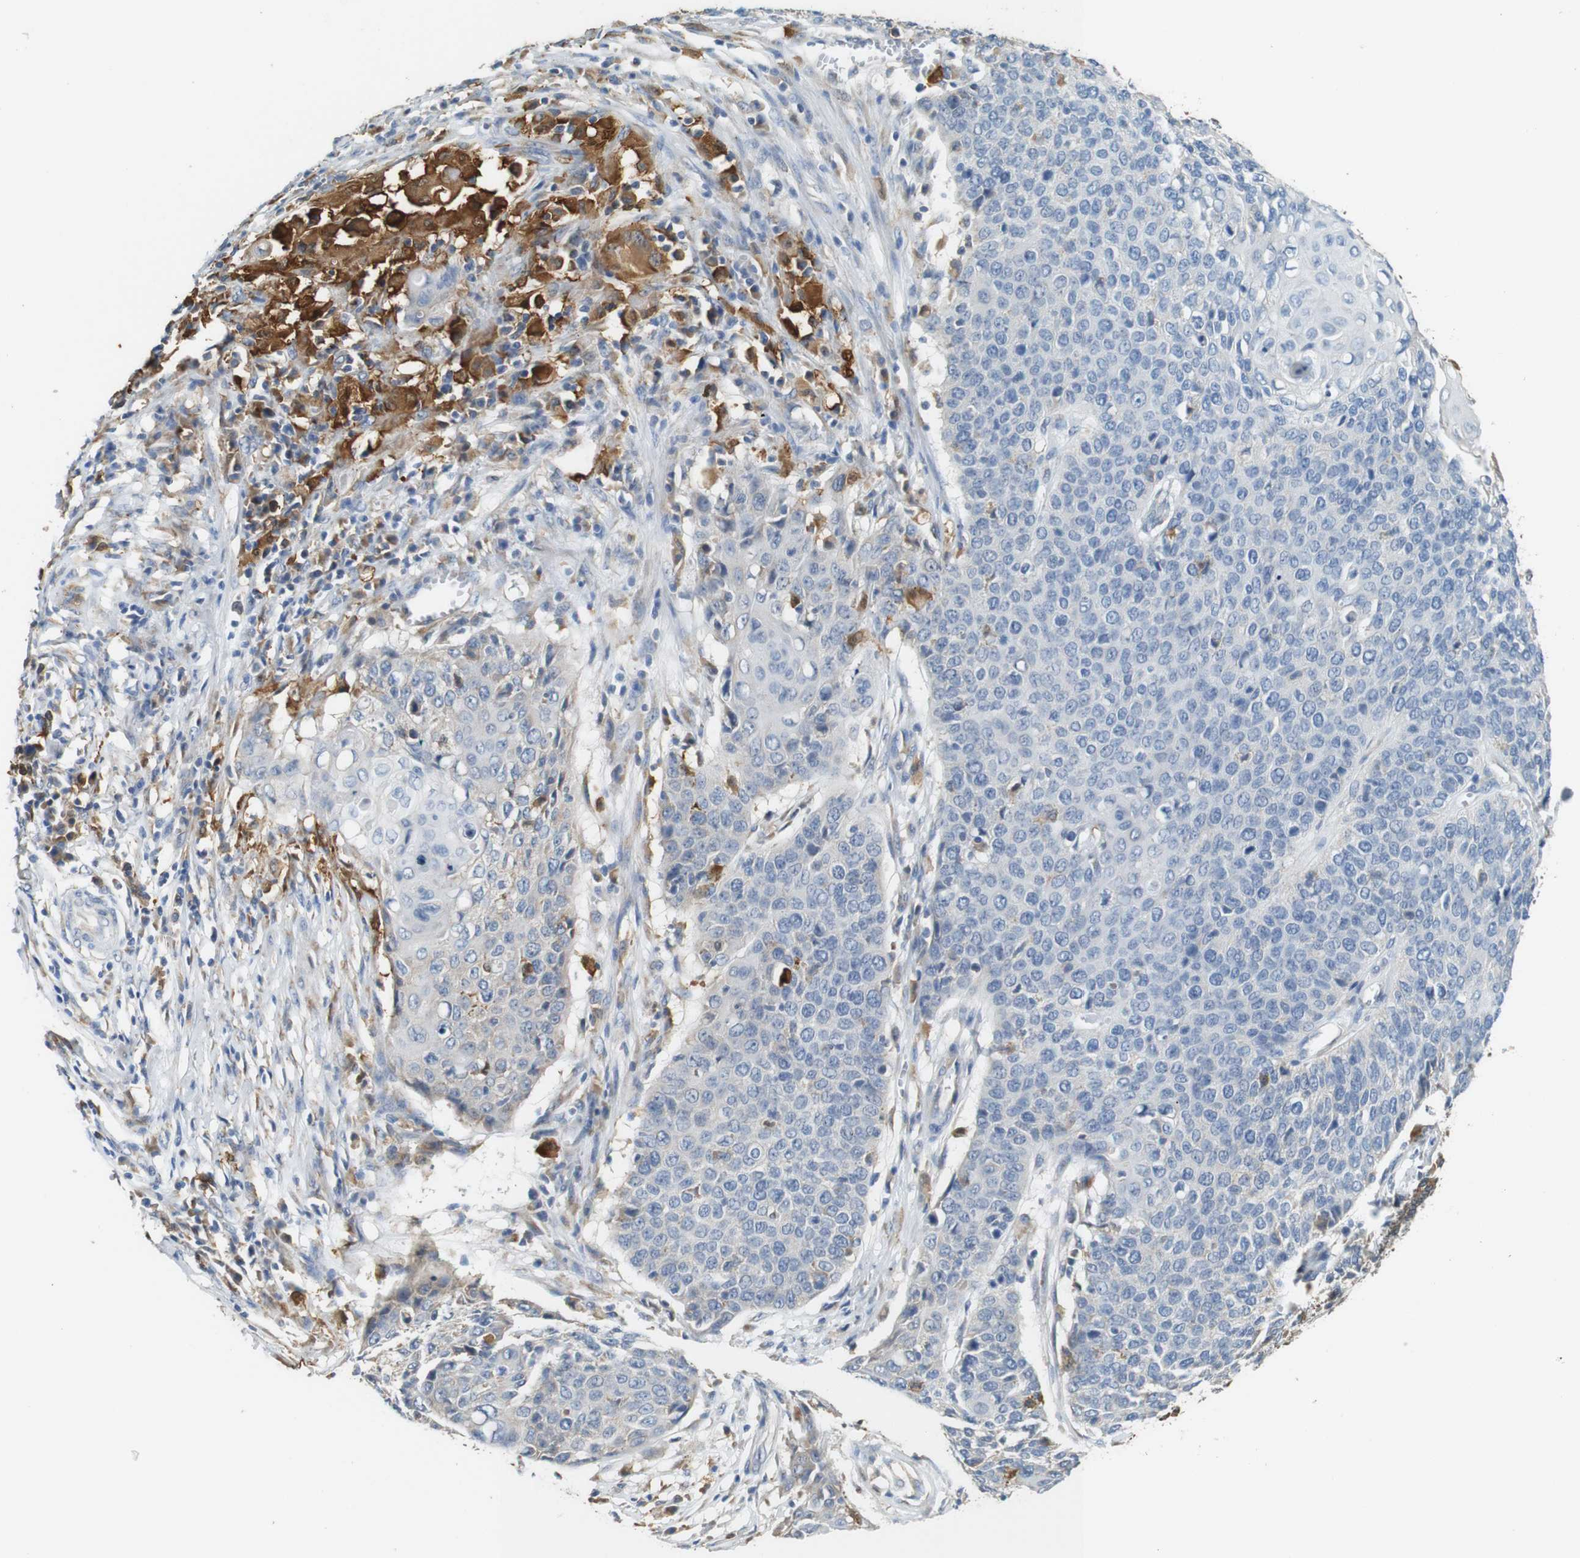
{"staining": {"intensity": "negative", "quantity": "none", "location": "none"}, "tissue": "cervical cancer", "cell_type": "Tumor cells", "image_type": "cancer", "snomed": [{"axis": "morphology", "description": "Squamous cell carcinoma, NOS"}, {"axis": "topography", "description": "Cervix"}], "caption": "Cervical cancer (squamous cell carcinoma) was stained to show a protein in brown. There is no significant positivity in tumor cells.", "gene": "NEBL", "patient": {"sex": "female", "age": 39}}